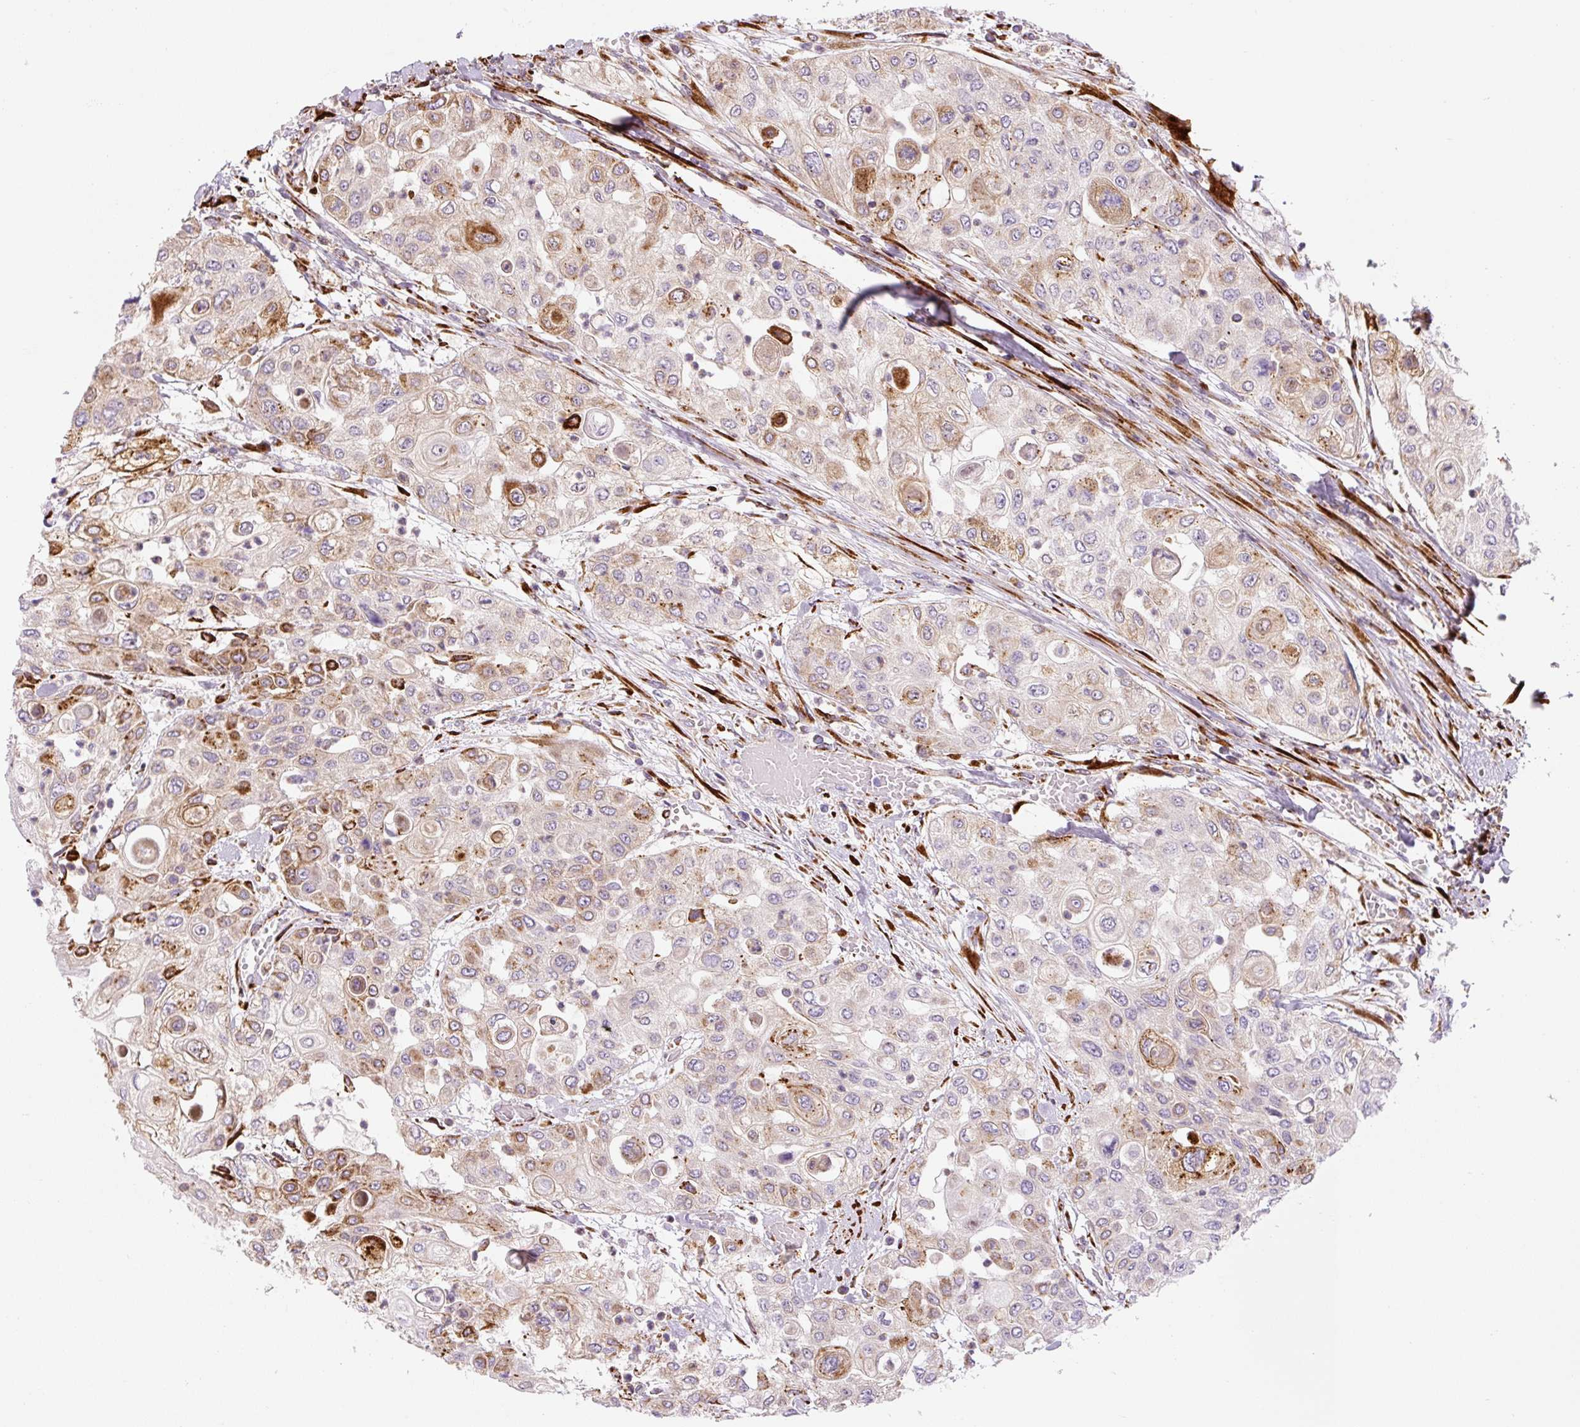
{"staining": {"intensity": "moderate", "quantity": "25%-75%", "location": "cytoplasmic/membranous"}, "tissue": "urothelial cancer", "cell_type": "Tumor cells", "image_type": "cancer", "snomed": [{"axis": "morphology", "description": "Urothelial carcinoma, High grade"}, {"axis": "topography", "description": "Urinary bladder"}], "caption": "The micrograph reveals immunohistochemical staining of urothelial carcinoma (high-grade). There is moderate cytoplasmic/membranous expression is appreciated in about 25%-75% of tumor cells. (DAB (3,3'-diaminobenzidine) IHC, brown staining for protein, blue staining for nuclei).", "gene": "DISP3", "patient": {"sex": "female", "age": 79}}